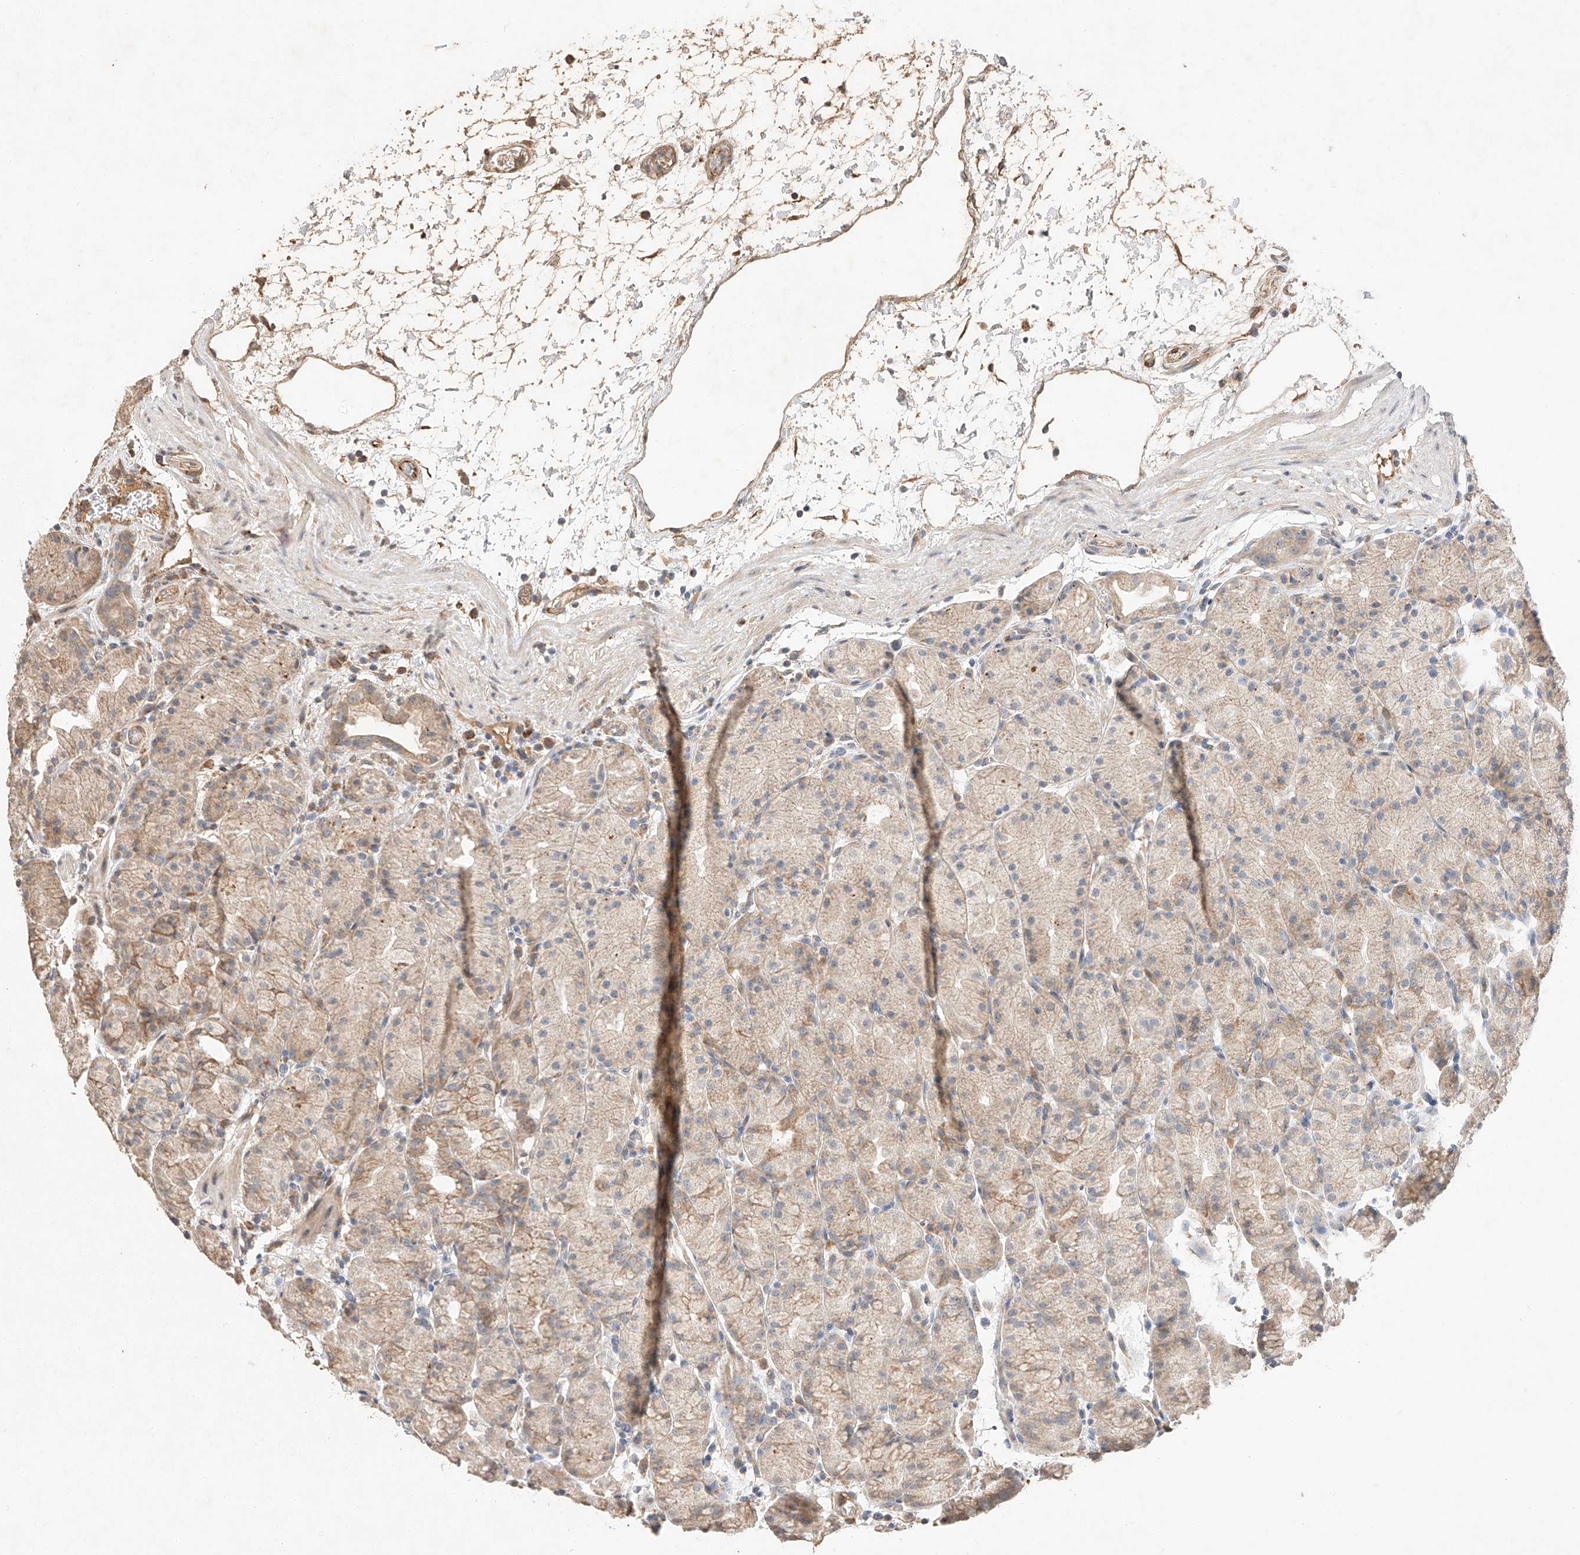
{"staining": {"intensity": "moderate", "quantity": "25%-75%", "location": "cytoplasmic/membranous,nuclear"}, "tissue": "stomach", "cell_type": "Glandular cells", "image_type": "normal", "snomed": [{"axis": "morphology", "description": "Normal tissue, NOS"}, {"axis": "topography", "description": "Stomach, upper"}], "caption": "Stomach stained with DAB (3,3'-diaminobenzidine) immunohistochemistry exhibits medium levels of moderate cytoplasmic/membranous,nuclear positivity in approximately 25%-75% of glandular cells. (DAB (3,3'-diaminobenzidine) IHC, brown staining for protein, blue staining for nuclei).", "gene": "SUSD6", "patient": {"sex": "male", "age": 48}}